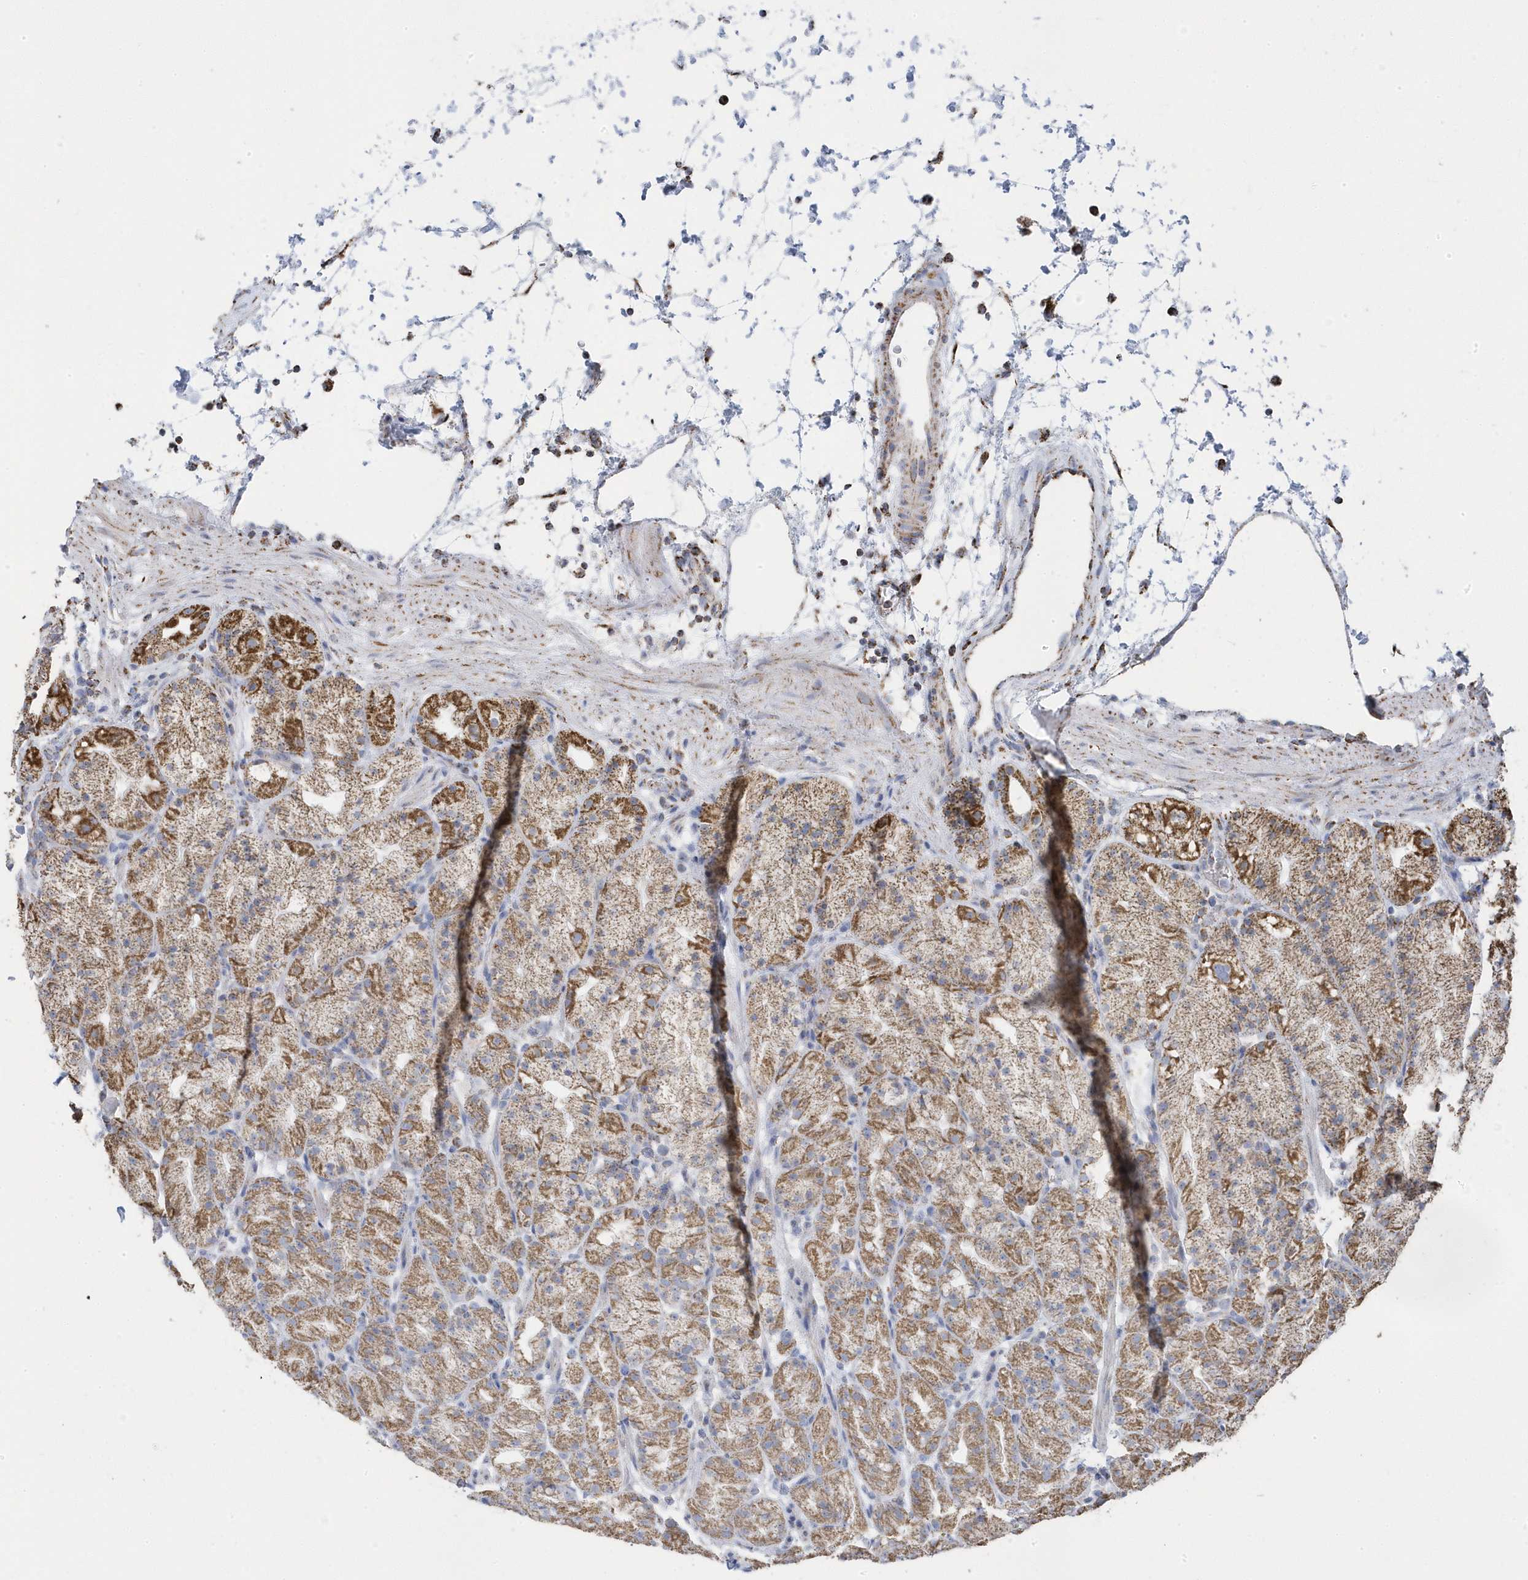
{"staining": {"intensity": "moderate", "quantity": ">75%", "location": "cytoplasmic/membranous"}, "tissue": "stomach", "cell_type": "Glandular cells", "image_type": "normal", "snomed": [{"axis": "morphology", "description": "Normal tissue, NOS"}, {"axis": "topography", "description": "Stomach, upper"}], "caption": "Immunohistochemical staining of benign stomach demonstrates >75% levels of moderate cytoplasmic/membranous protein expression in approximately >75% of glandular cells. (brown staining indicates protein expression, while blue staining denotes nuclei).", "gene": "GTPBP8", "patient": {"sex": "male", "age": 48}}